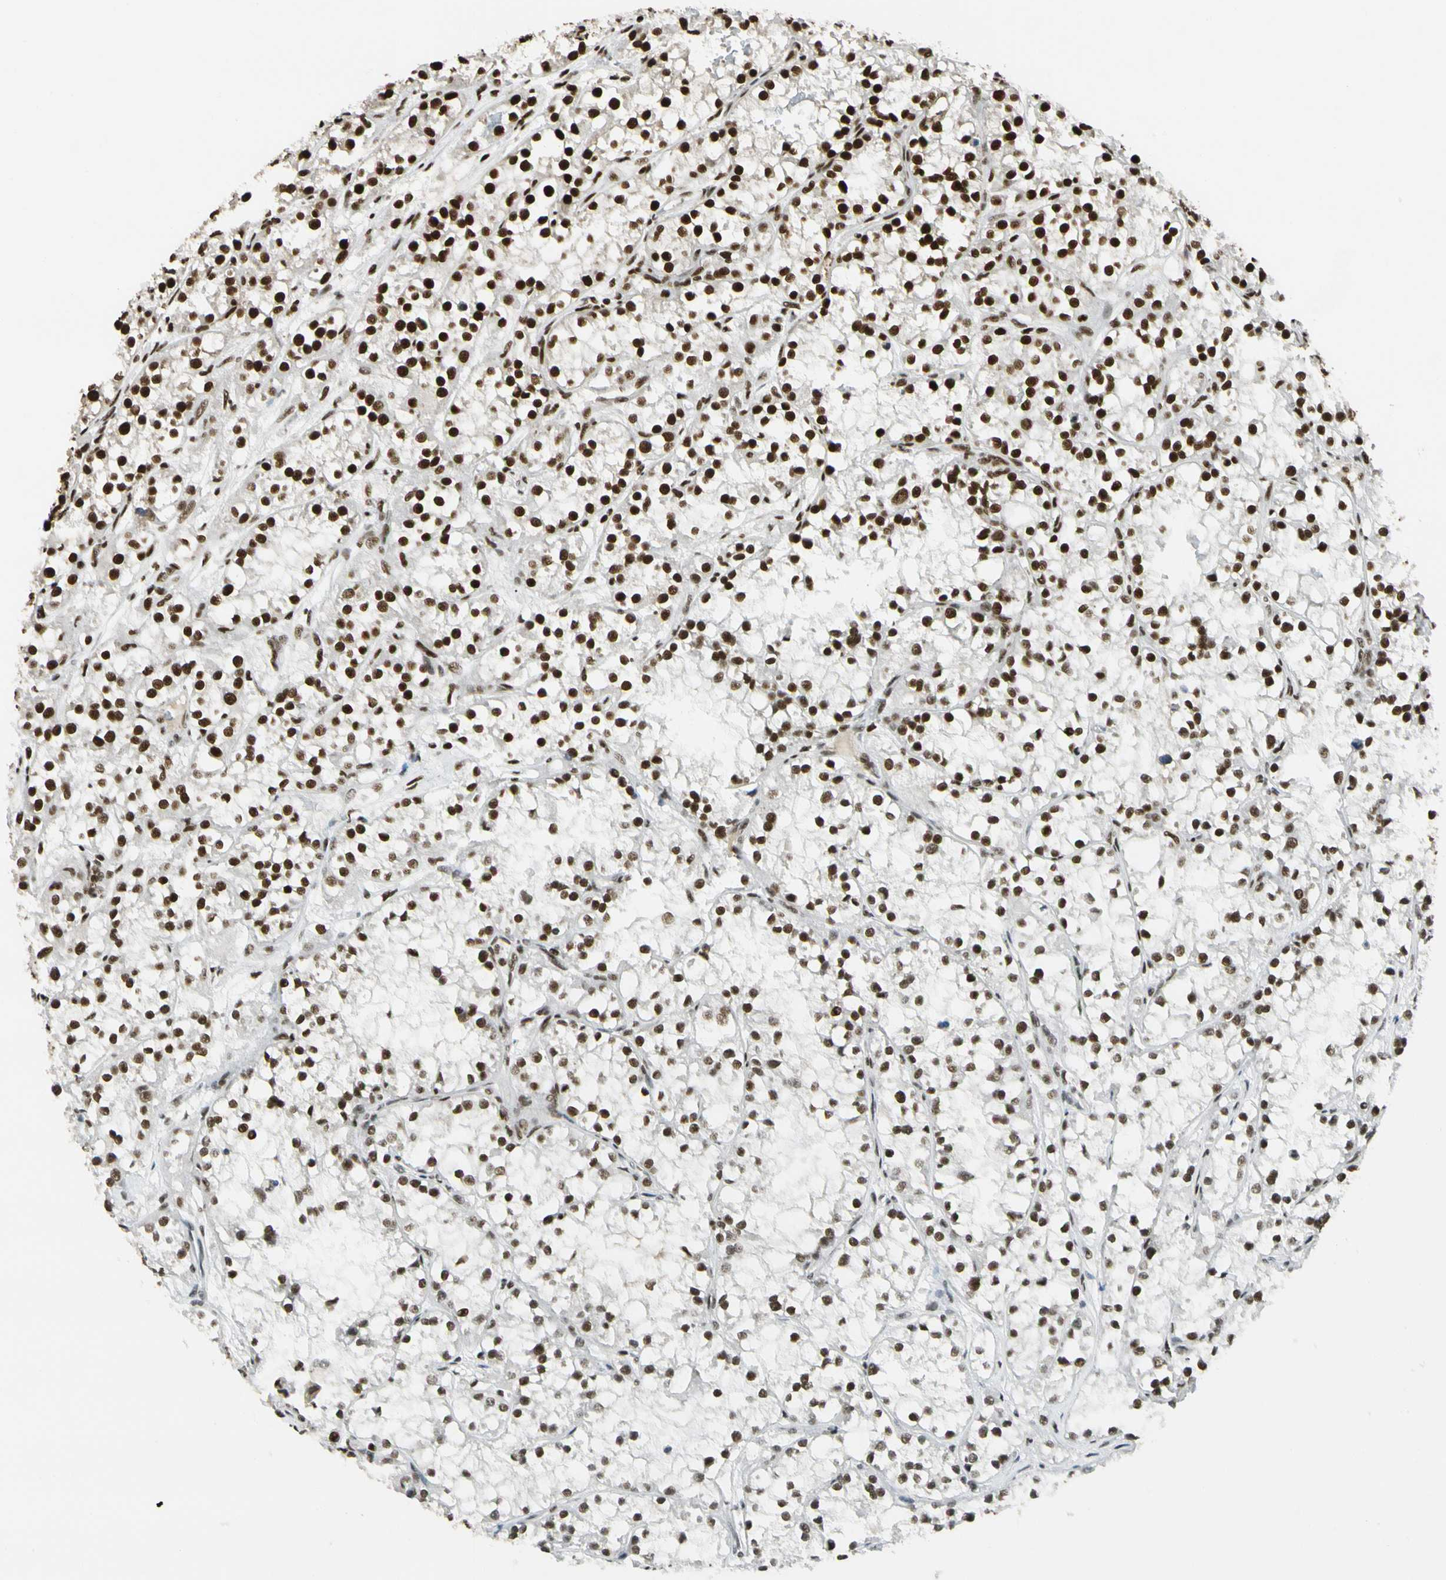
{"staining": {"intensity": "strong", "quantity": ">75%", "location": "nuclear"}, "tissue": "renal cancer", "cell_type": "Tumor cells", "image_type": "cancer", "snomed": [{"axis": "morphology", "description": "Adenocarcinoma, NOS"}, {"axis": "topography", "description": "Kidney"}], "caption": "Renal adenocarcinoma stained with a brown dye displays strong nuclear positive expression in about >75% of tumor cells.", "gene": "CDK12", "patient": {"sex": "female", "age": 52}}